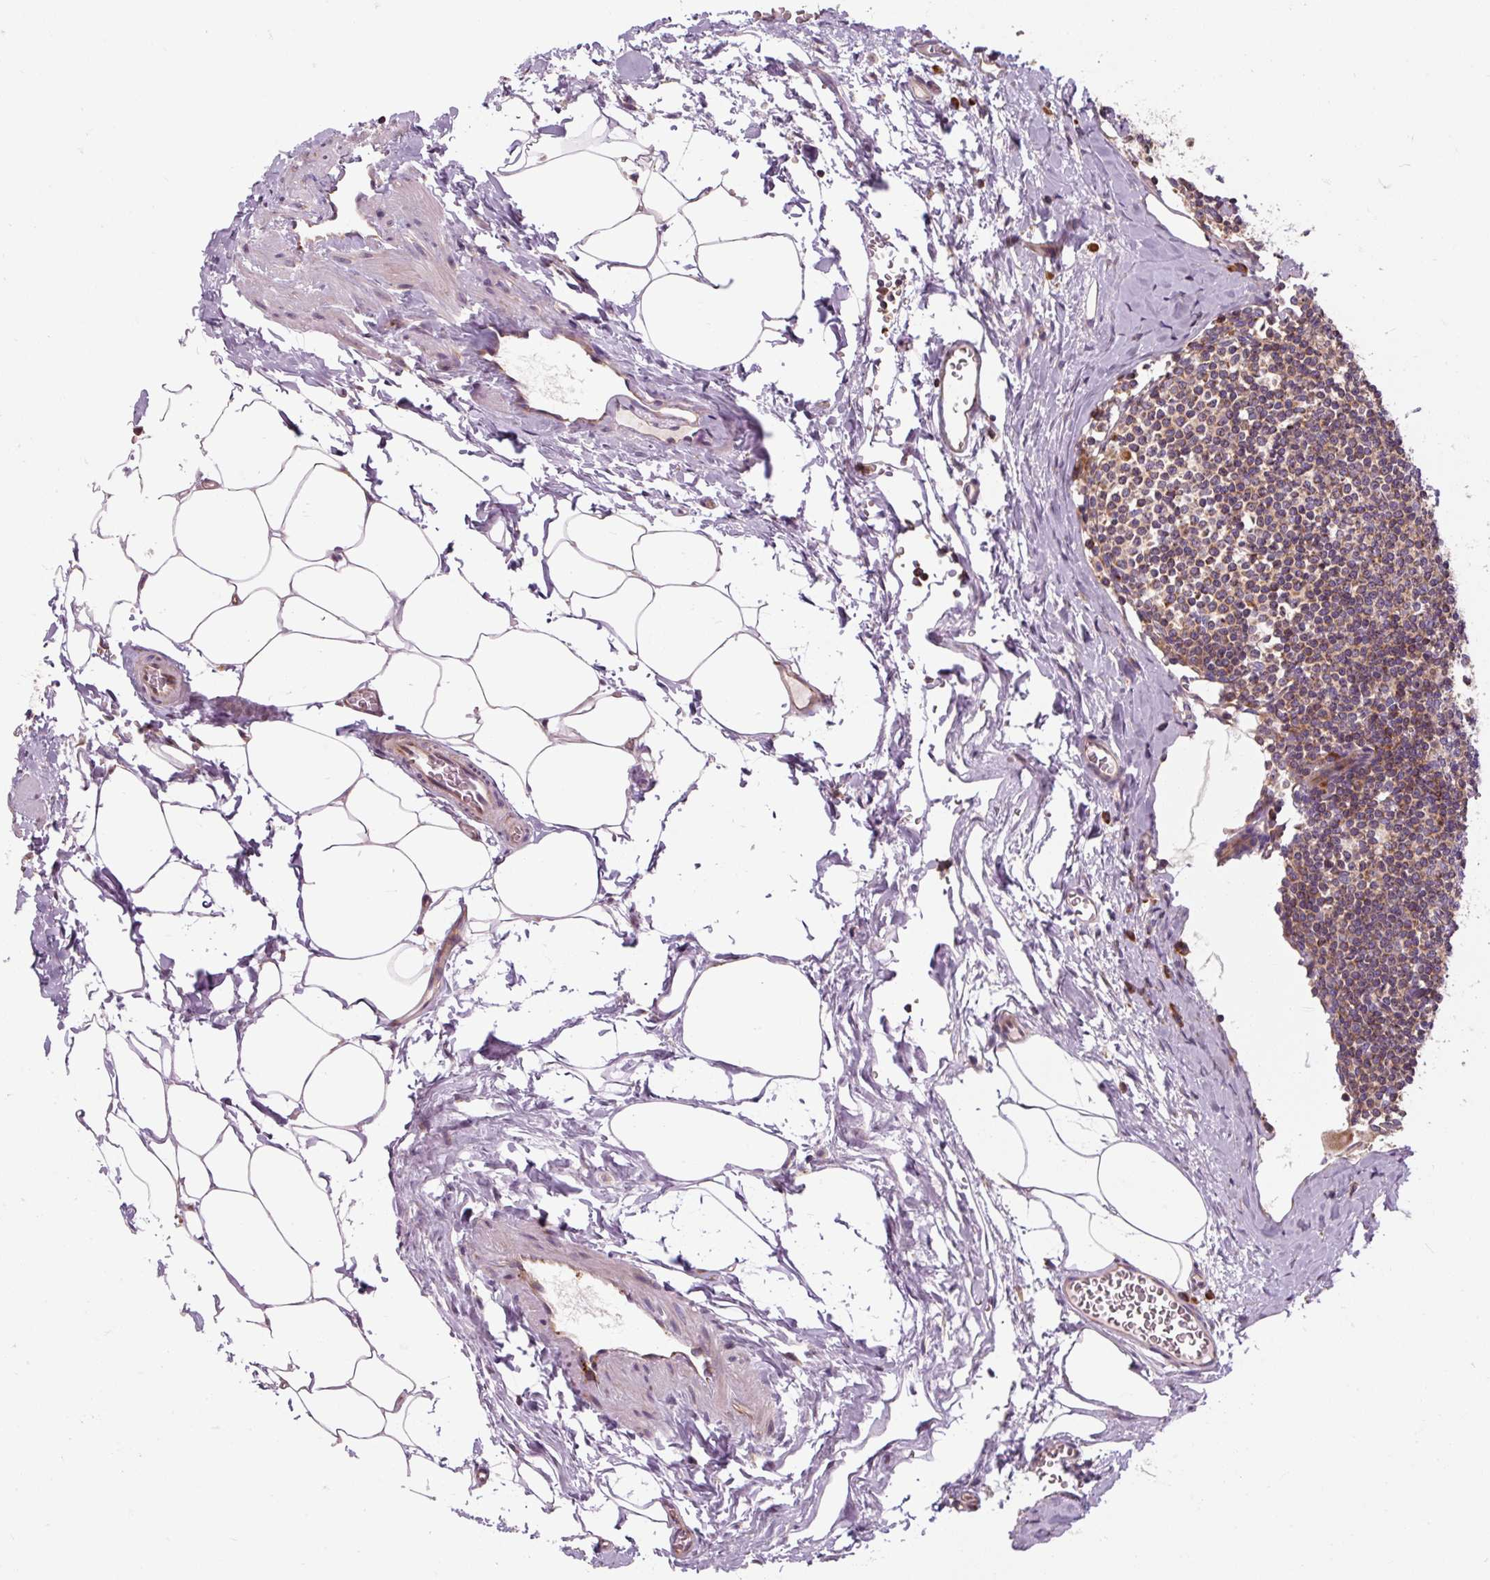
{"staining": {"intensity": "moderate", "quantity": "<25%", "location": "cytoplasmic/membranous"}, "tissue": "lymph node", "cell_type": "Germinal center cells", "image_type": "normal", "snomed": [{"axis": "morphology", "description": "Normal tissue, NOS"}, {"axis": "topography", "description": "Lymph node"}], "caption": "Lymph node stained with immunohistochemistry (IHC) reveals moderate cytoplasmic/membranous positivity in approximately <25% of germinal center cells. (Stains: DAB (3,3'-diaminobenzidine) in brown, nuclei in blue, Microscopy: brightfield microscopy at high magnification).", "gene": "PRSS48", "patient": {"sex": "female", "age": 59}}